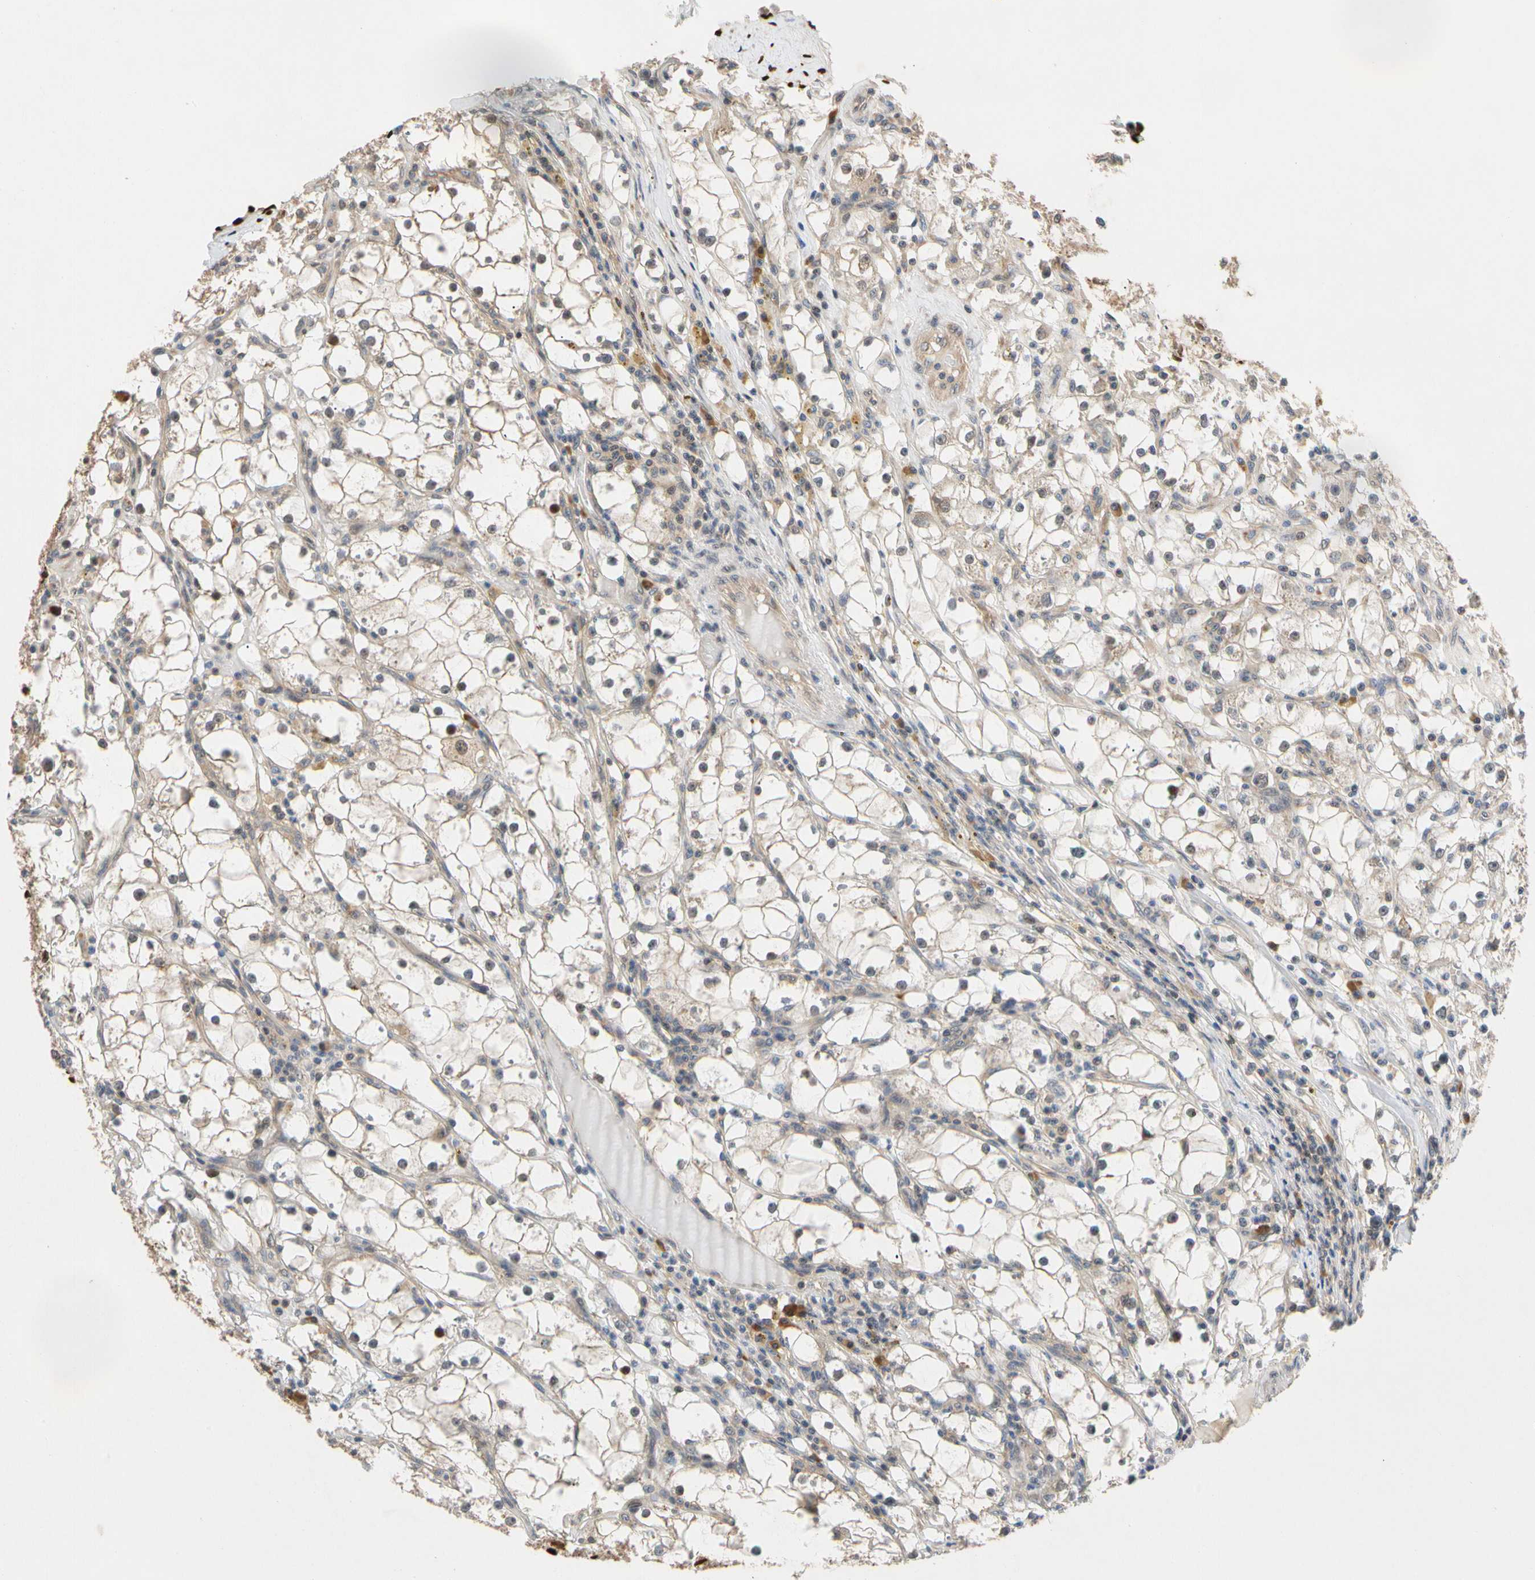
{"staining": {"intensity": "weak", "quantity": "<25%", "location": "nuclear"}, "tissue": "renal cancer", "cell_type": "Tumor cells", "image_type": "cancer", "snomed": [{"axis": "morphology", "description": "Adenocarcinoma, NOS"}, {"axis": "topography", "description": "Kidney"}], "caption": "This is an immunohistochemistry (IHC) micrograph of human adenocarcinoma (renal). There is no staining in tumor cells.", "gene": "EIF1AX", "patient": {"sex": "male", "age": 56}}